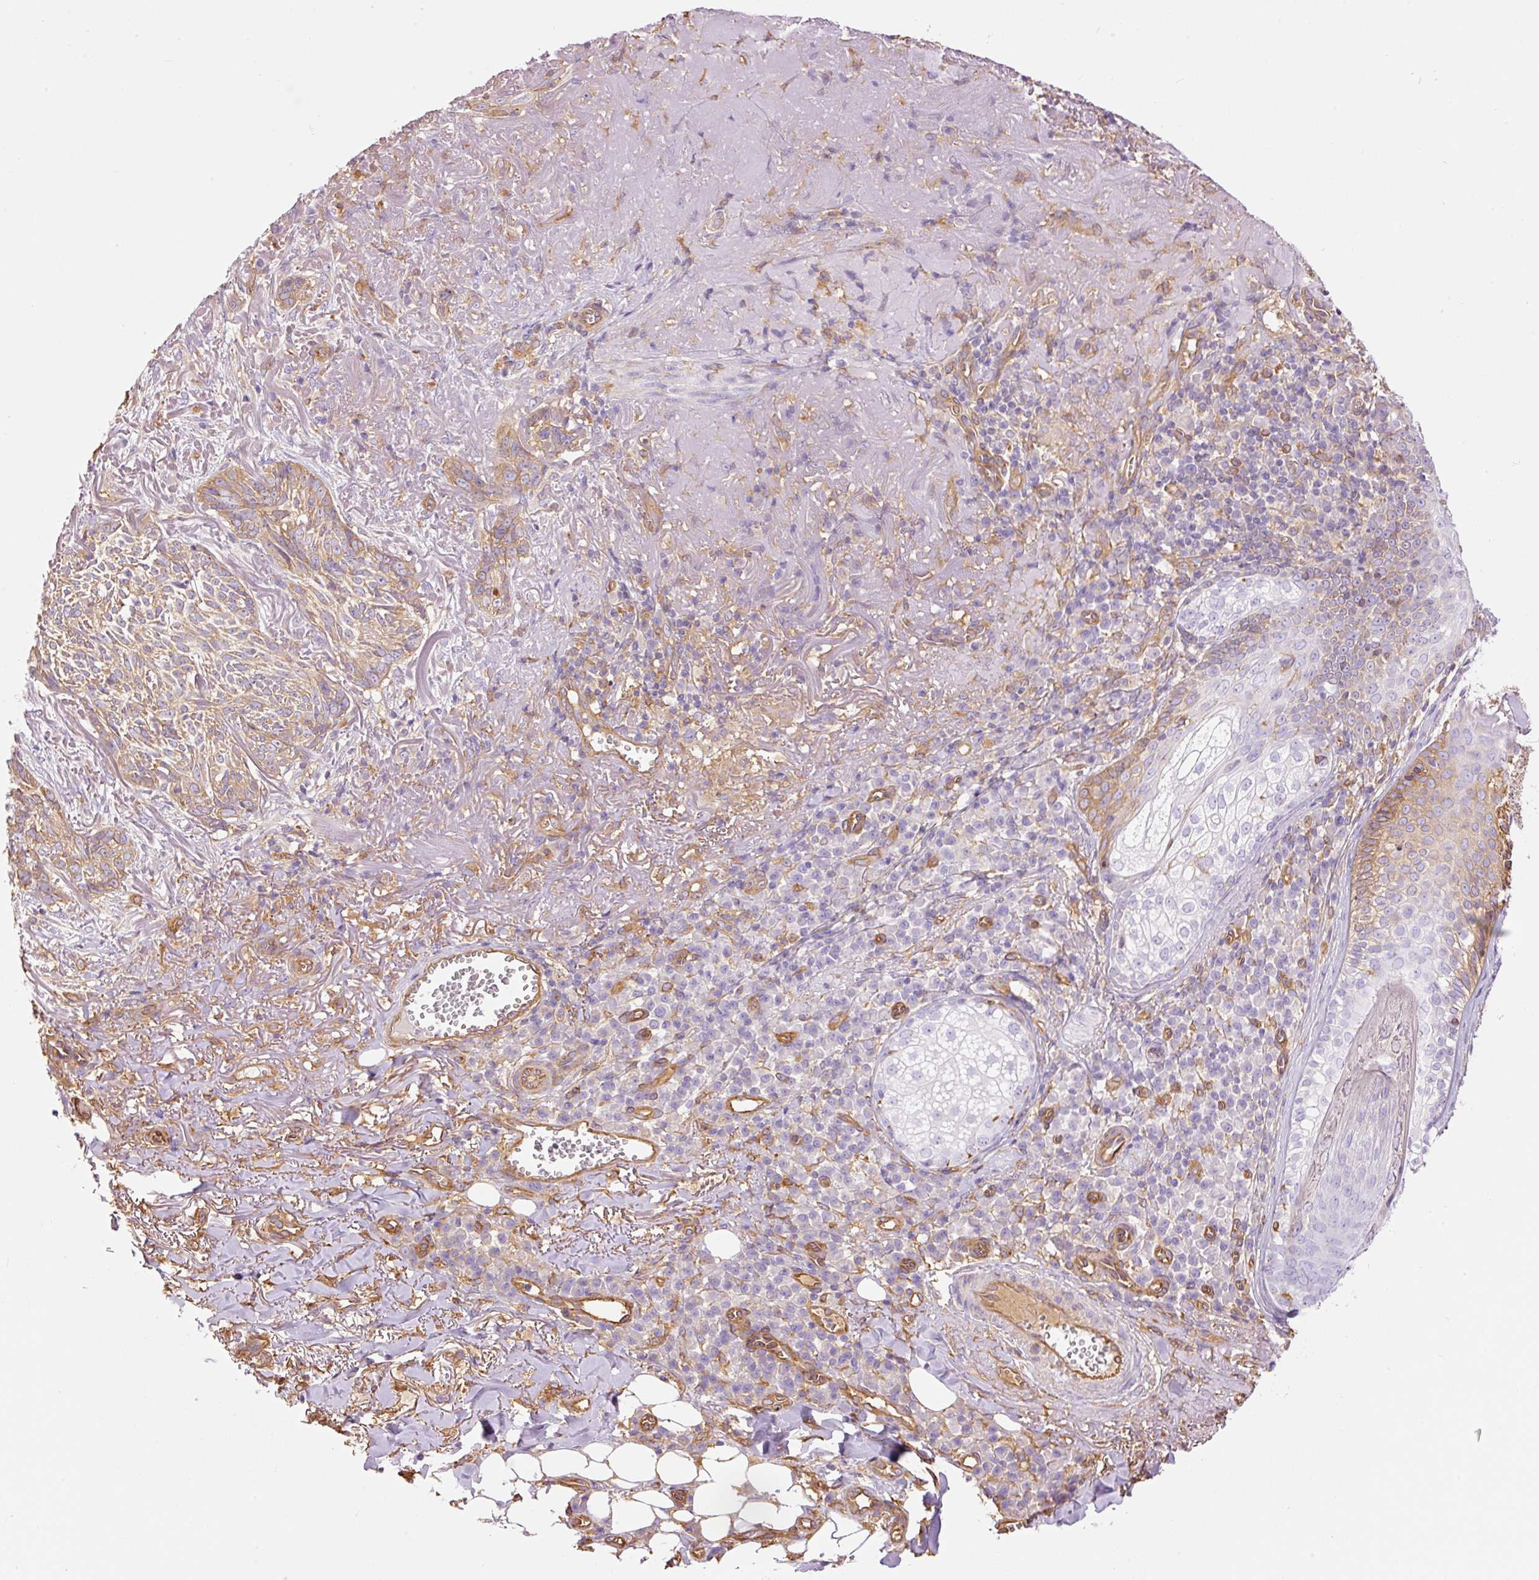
{"staining": {"intensity": "moderate", "quantity": ">75%", "location": "cytoplasmic/membranous"}, "tissue": "skin cancer", "cell_type": "Tumor cells", "image_type": "cancer", "snomed": [{"axis": "morphology", "description": "Basal cell carcinoma"}, {"axis": "topography", "description": "Skin"}, {"axis": "topography", "description": "Skin of face"}], "caption": "This image exhibits IHC staining of human basal cell carcinoma (skin), with medium moderate cytoplasmic/membranous expression in approximately >75% of tumor cells.", "gene": "IL10RB", "patient": {"sex": "female", "age": 95}}